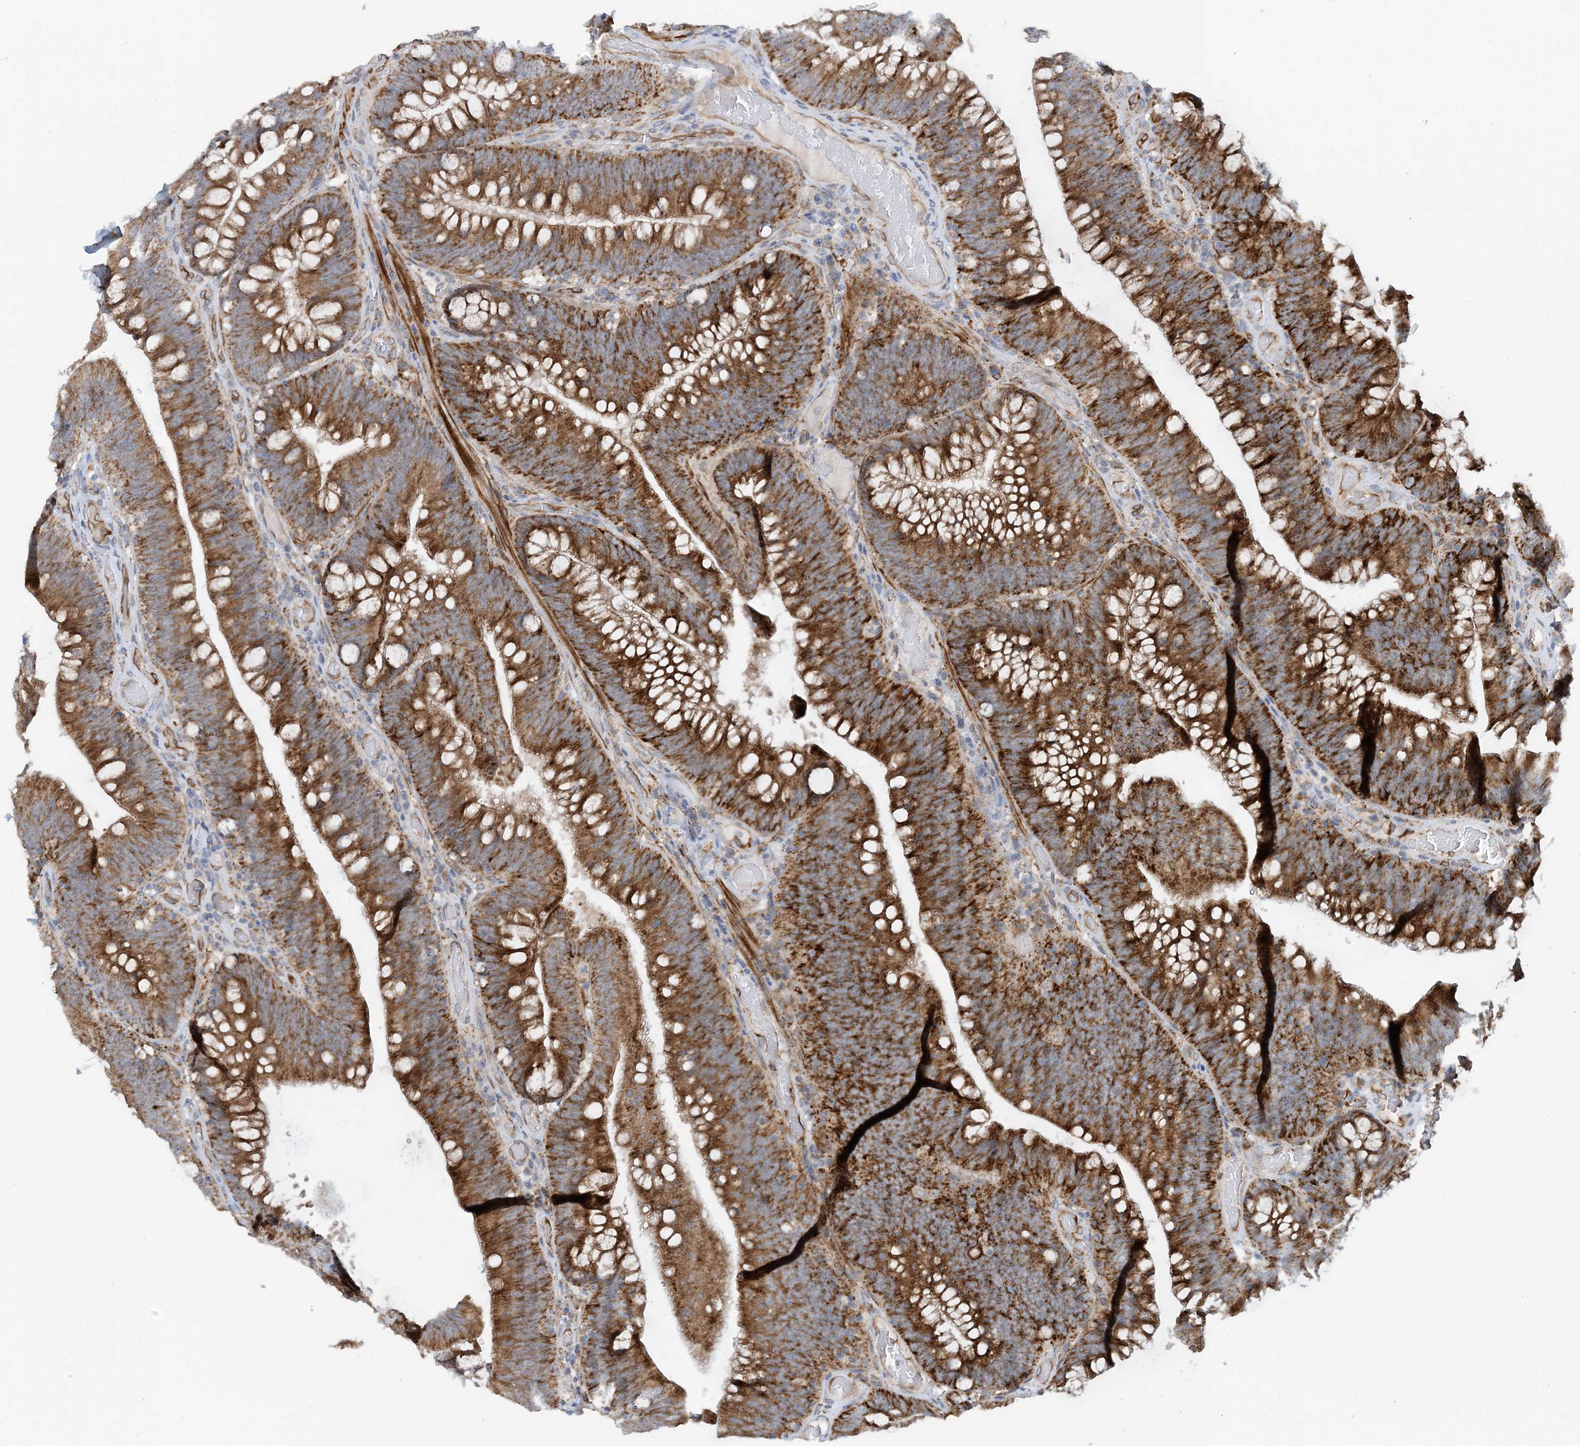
{"staining": {"intensity": "strong", "quantity": ">75%", "location": "cytoplasmic/membranous"}, "tissue": "colorectal cancer", "cell_type": "Tumor cells", "image_type": "cancer", "snomed": [{"axis": "morphology", "description": "Normal tissue, NOS"}, {"axis": "topography", "description": "Colon"}], "caption": "A high-resolution photomicrograph shows immunohistochemistry (IHC) staining of colorectal cancer, which reveals strong cytoplasmic/membranous staining in about >75% of tumor cells.", "gene": "EIF2A", "patient": {"sex": "female", "age": 82}}